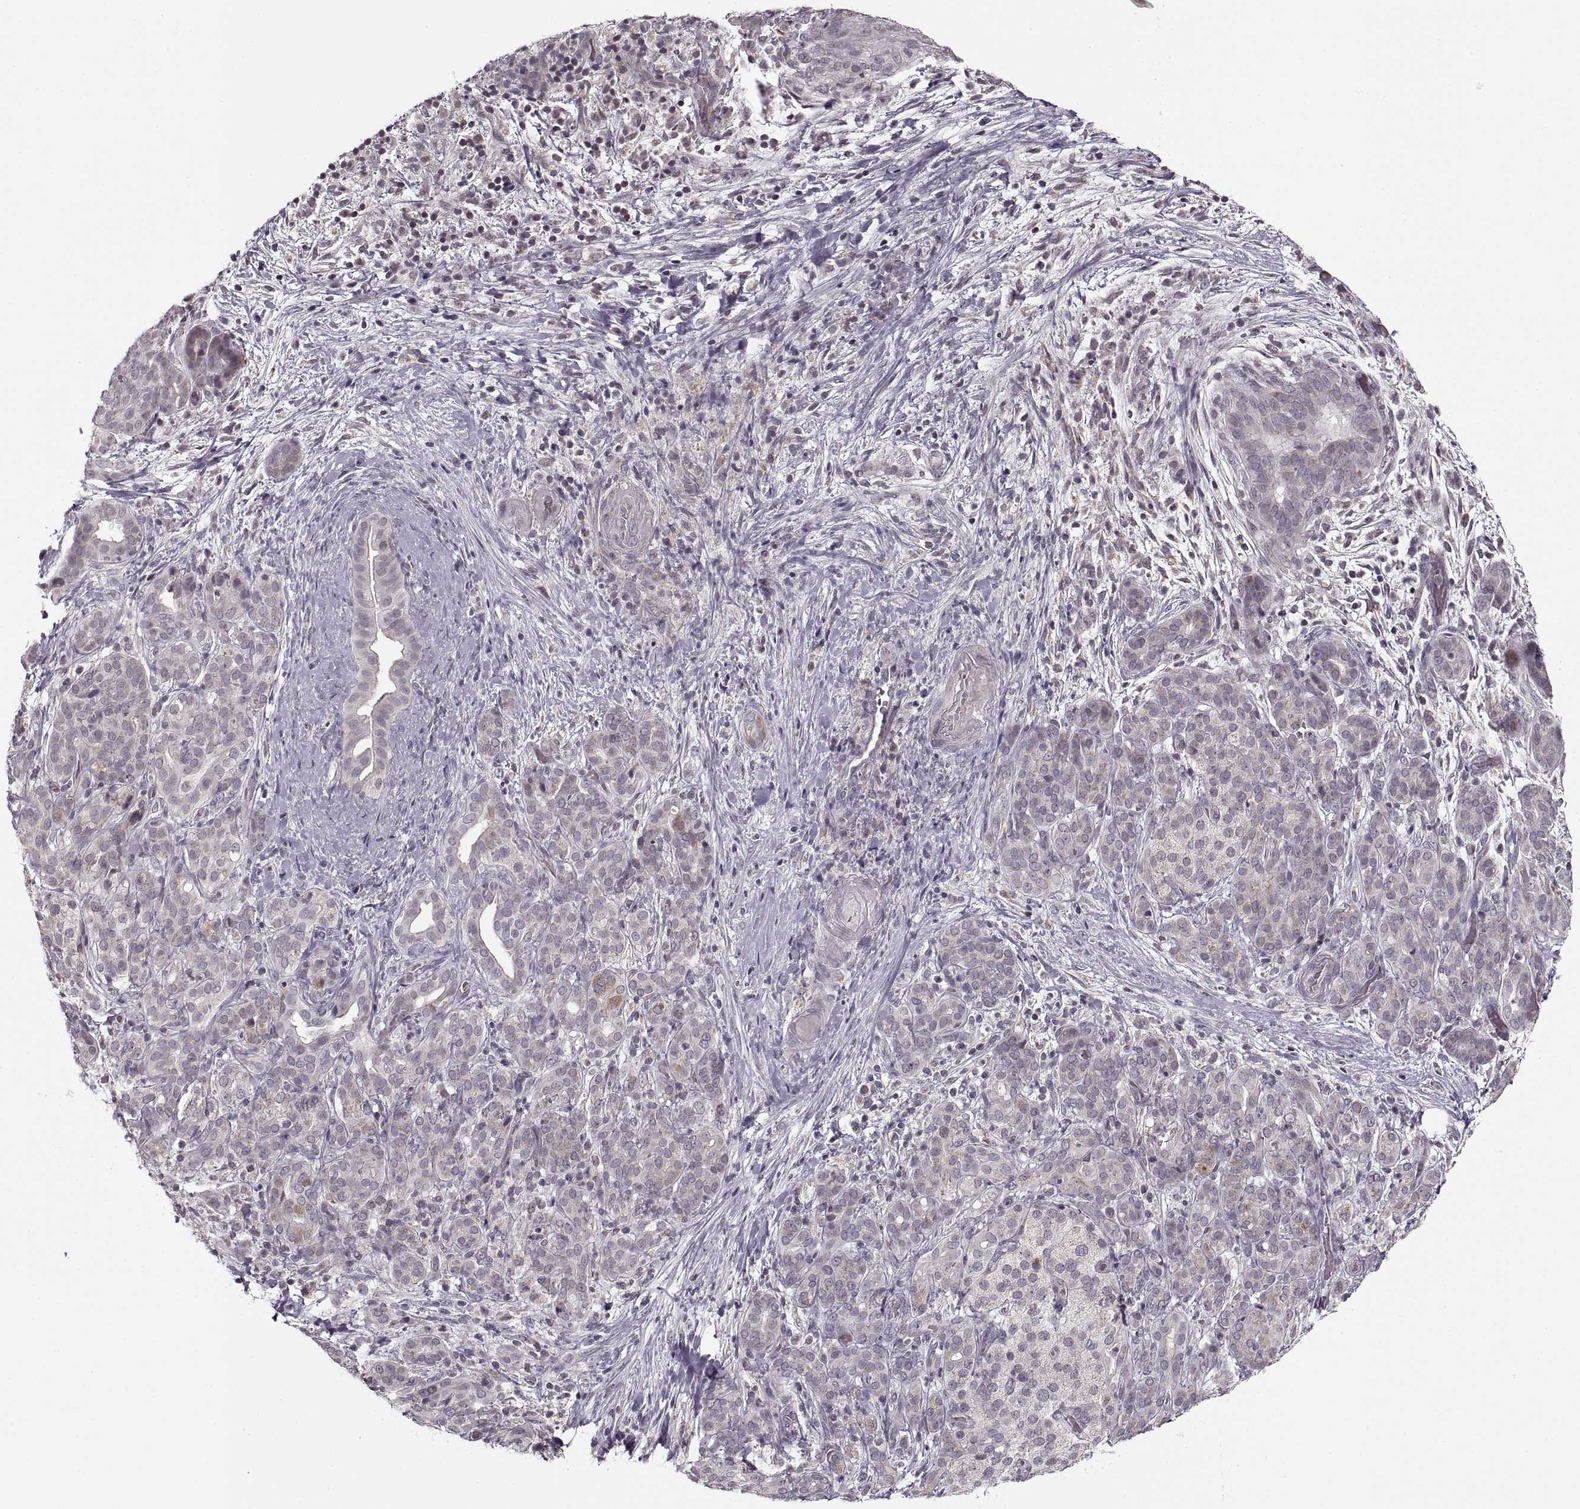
{"staining": {"intensity": "negative", "quantity": "none", "location": "none"}, "tissue": "pancreatic cancer", "cell_type": "Tumor cells", "image_type": "cancer", "snomed": [{"axis": "morphology", "description": "Adenocarcinoma, NOS"}, {"axis": "topography", "description": "Pancreas"}], "caption": "The immunohistochemistry micrograph has no significant expression in tumor cells of pancreatic cancer tissue.", "gene": "ASIC3", "patient": {"sex": "male", "age": 44}}